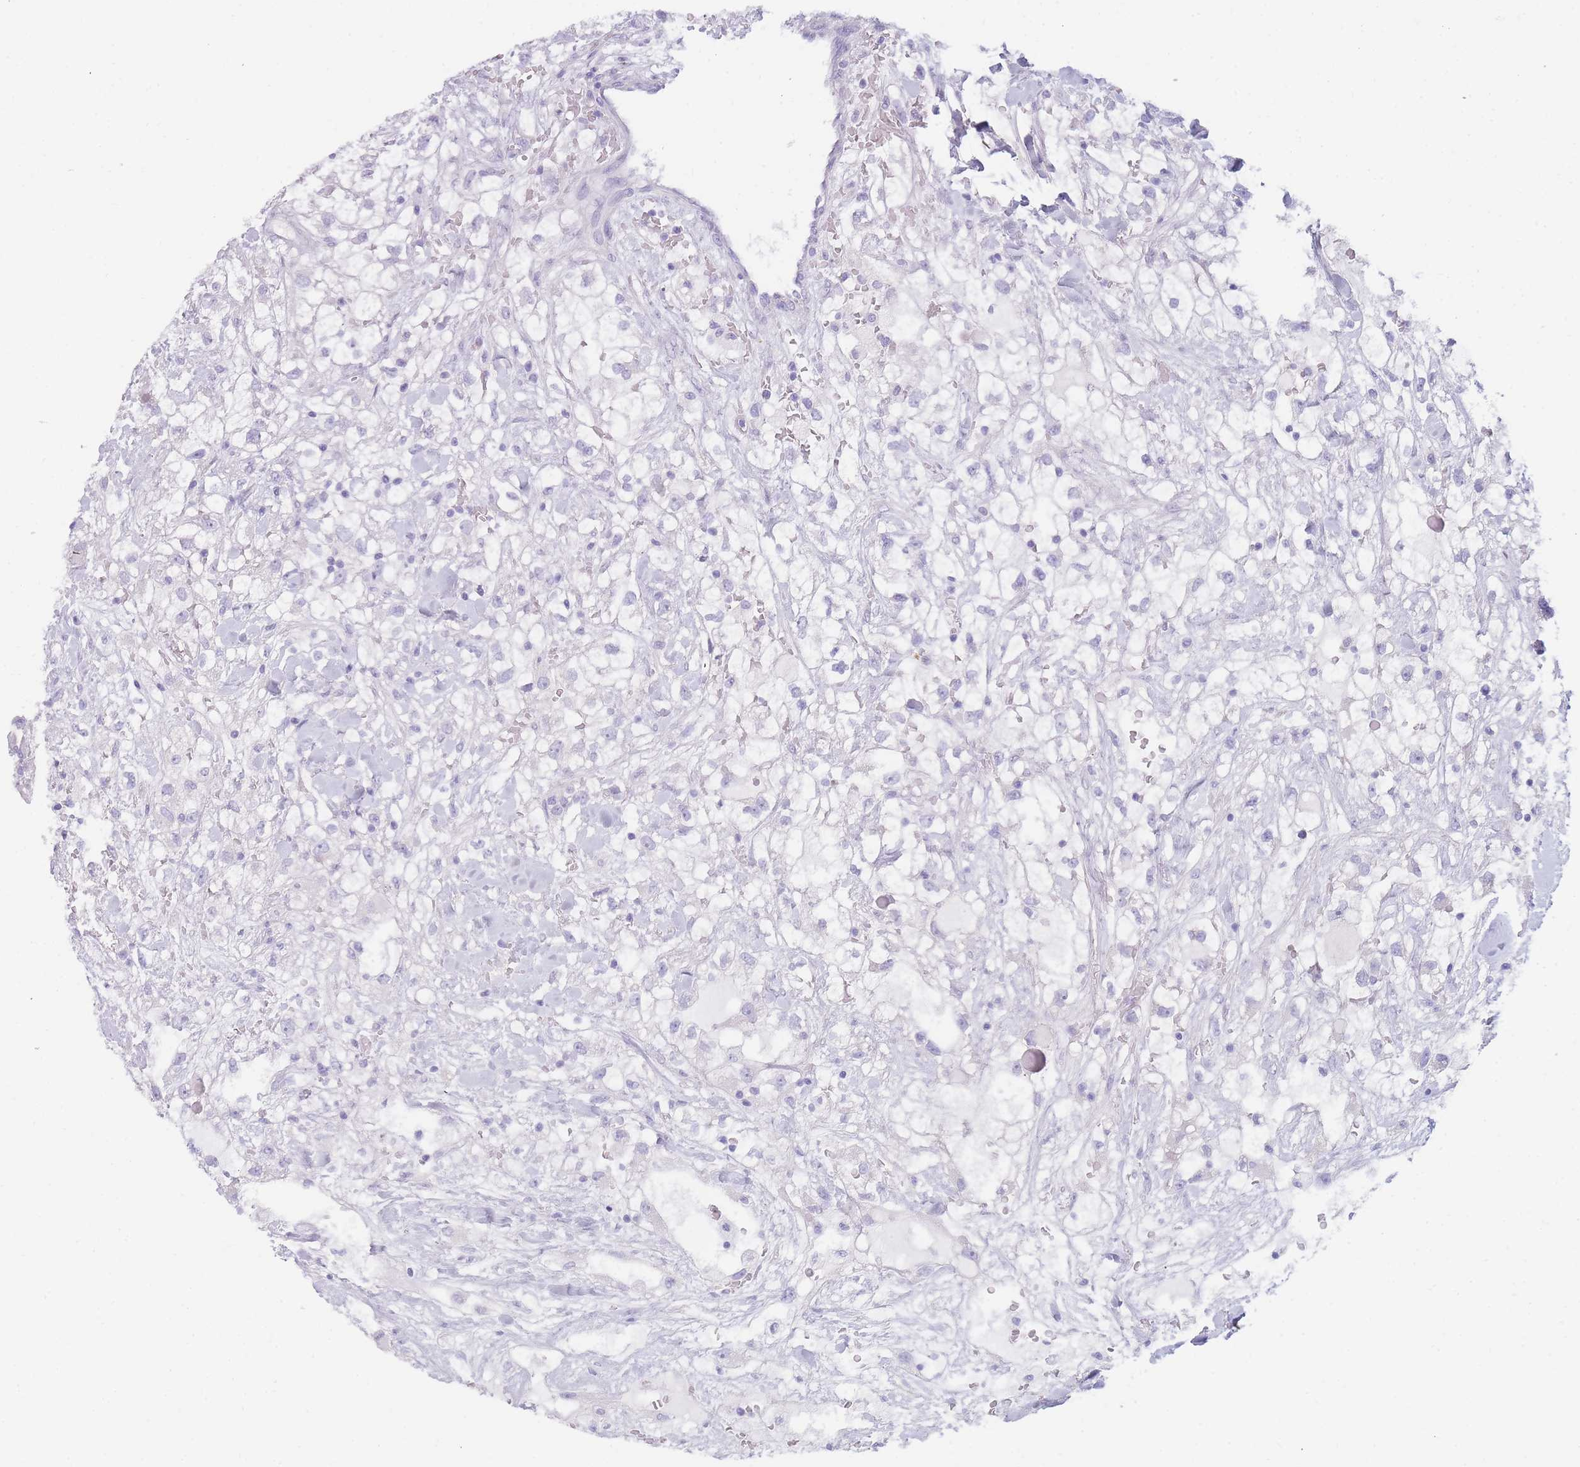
{"staining": {"intensity": "negative", "quantity": "none", "location": "none"}, "tissue": "renal cancer", "cell_type": "Tumor cells", "image_type": "cancer", "snomed": [{"axis": "morphology", "description": "Adenocarcinoma, NOS"}, {"axis": "topography", "description": "Kidney"}], "caption": "This is a histopathology image of IHC staining of renal cancer (adenocarcinoma), which shows no staining in tumor cells.", "gene": "ZNF627", "patient": {"sex": "male", "age": 59}}